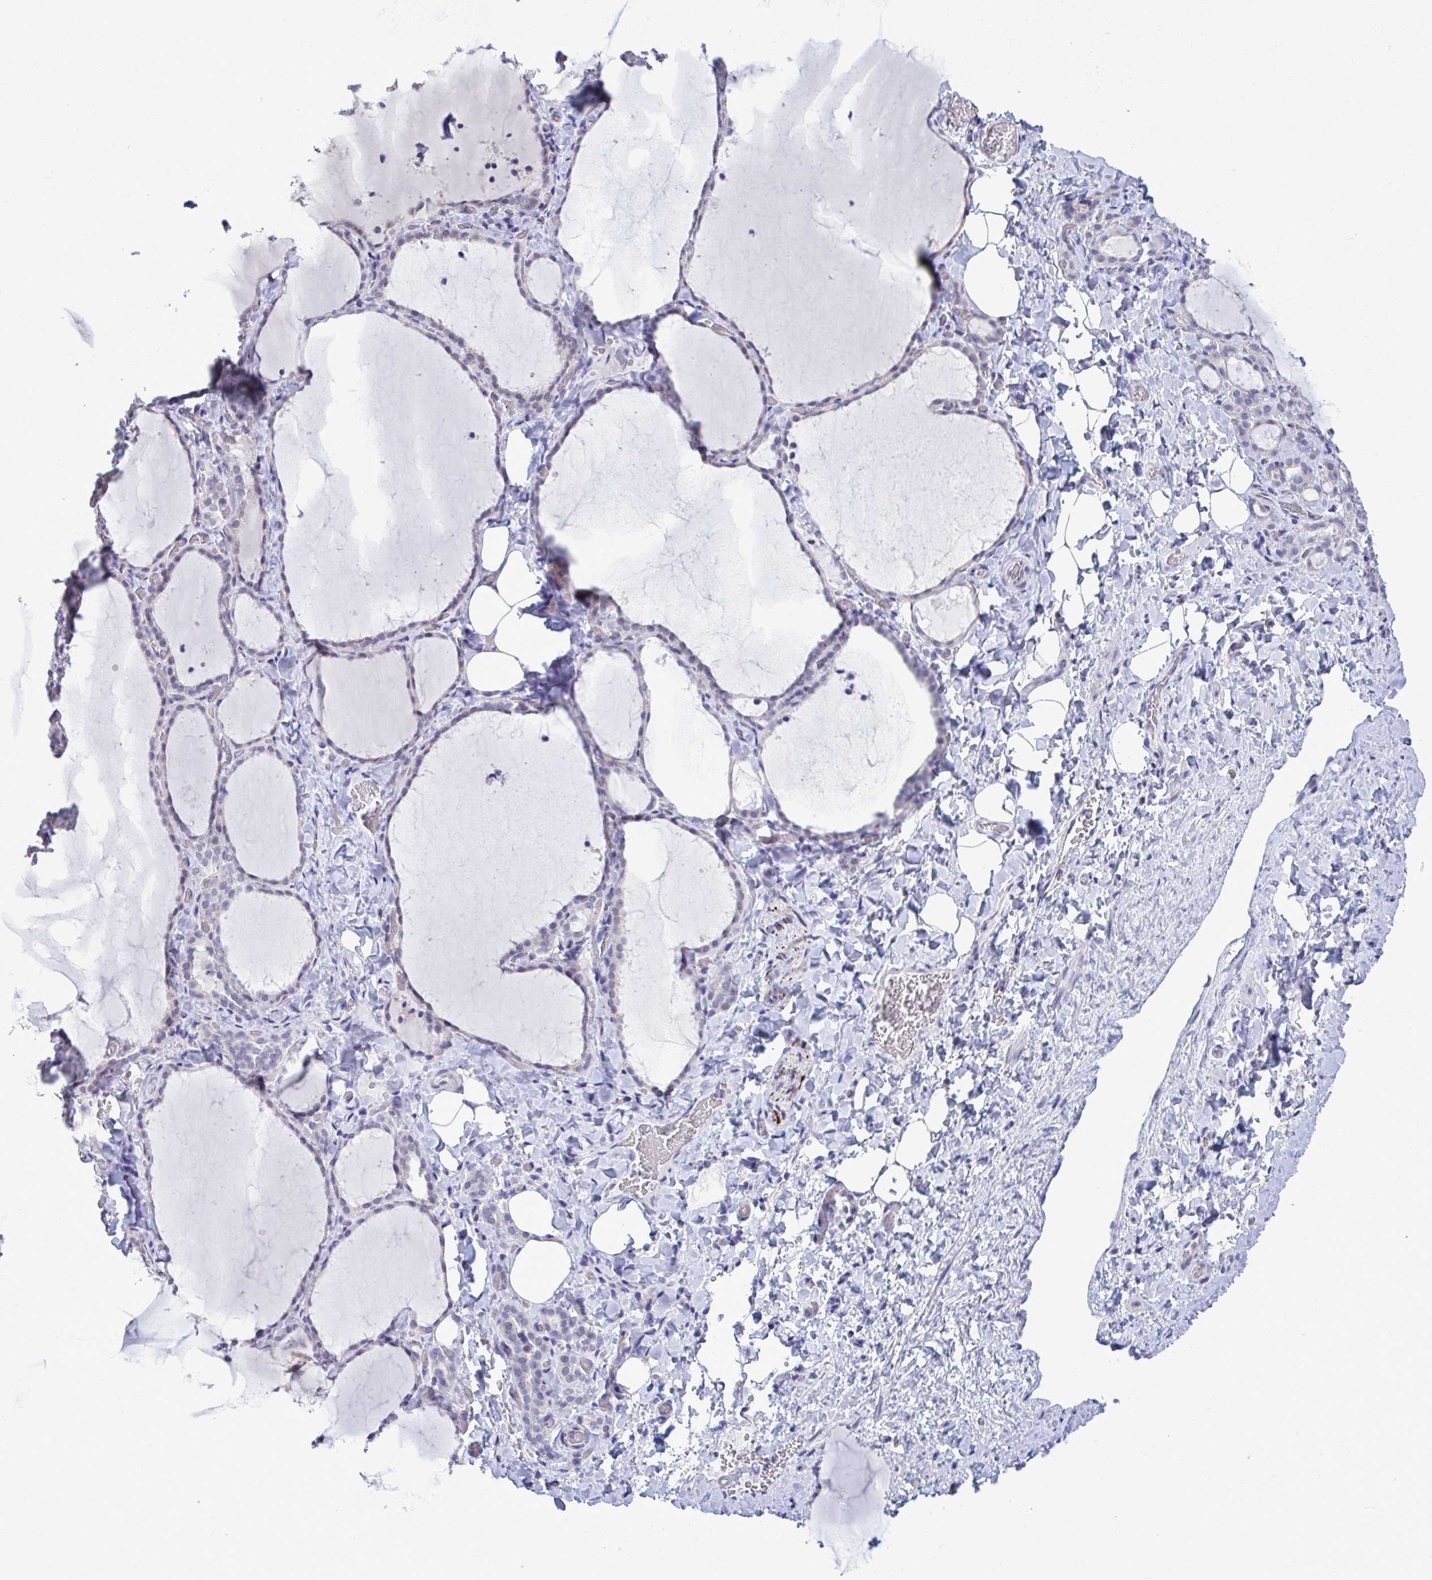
{"staining": {"intensity": "negative", "quantity": "none", "location": "none"}, "tissue": "thyroid gland", "cell_type": "Glandular cells", "image_type": "normal", "snomed": [{"axis": "morphology", "description": "Normal tissue, NOS"}, {"axis": "topography", "description": "Thyroid gland"}], "caption": "DAB immunohistochemical staining of benign thyroid gland shows no significant staining in glandular cells.", "gene": "PIGK", "patient": {"sex": "female", "age": 22}}